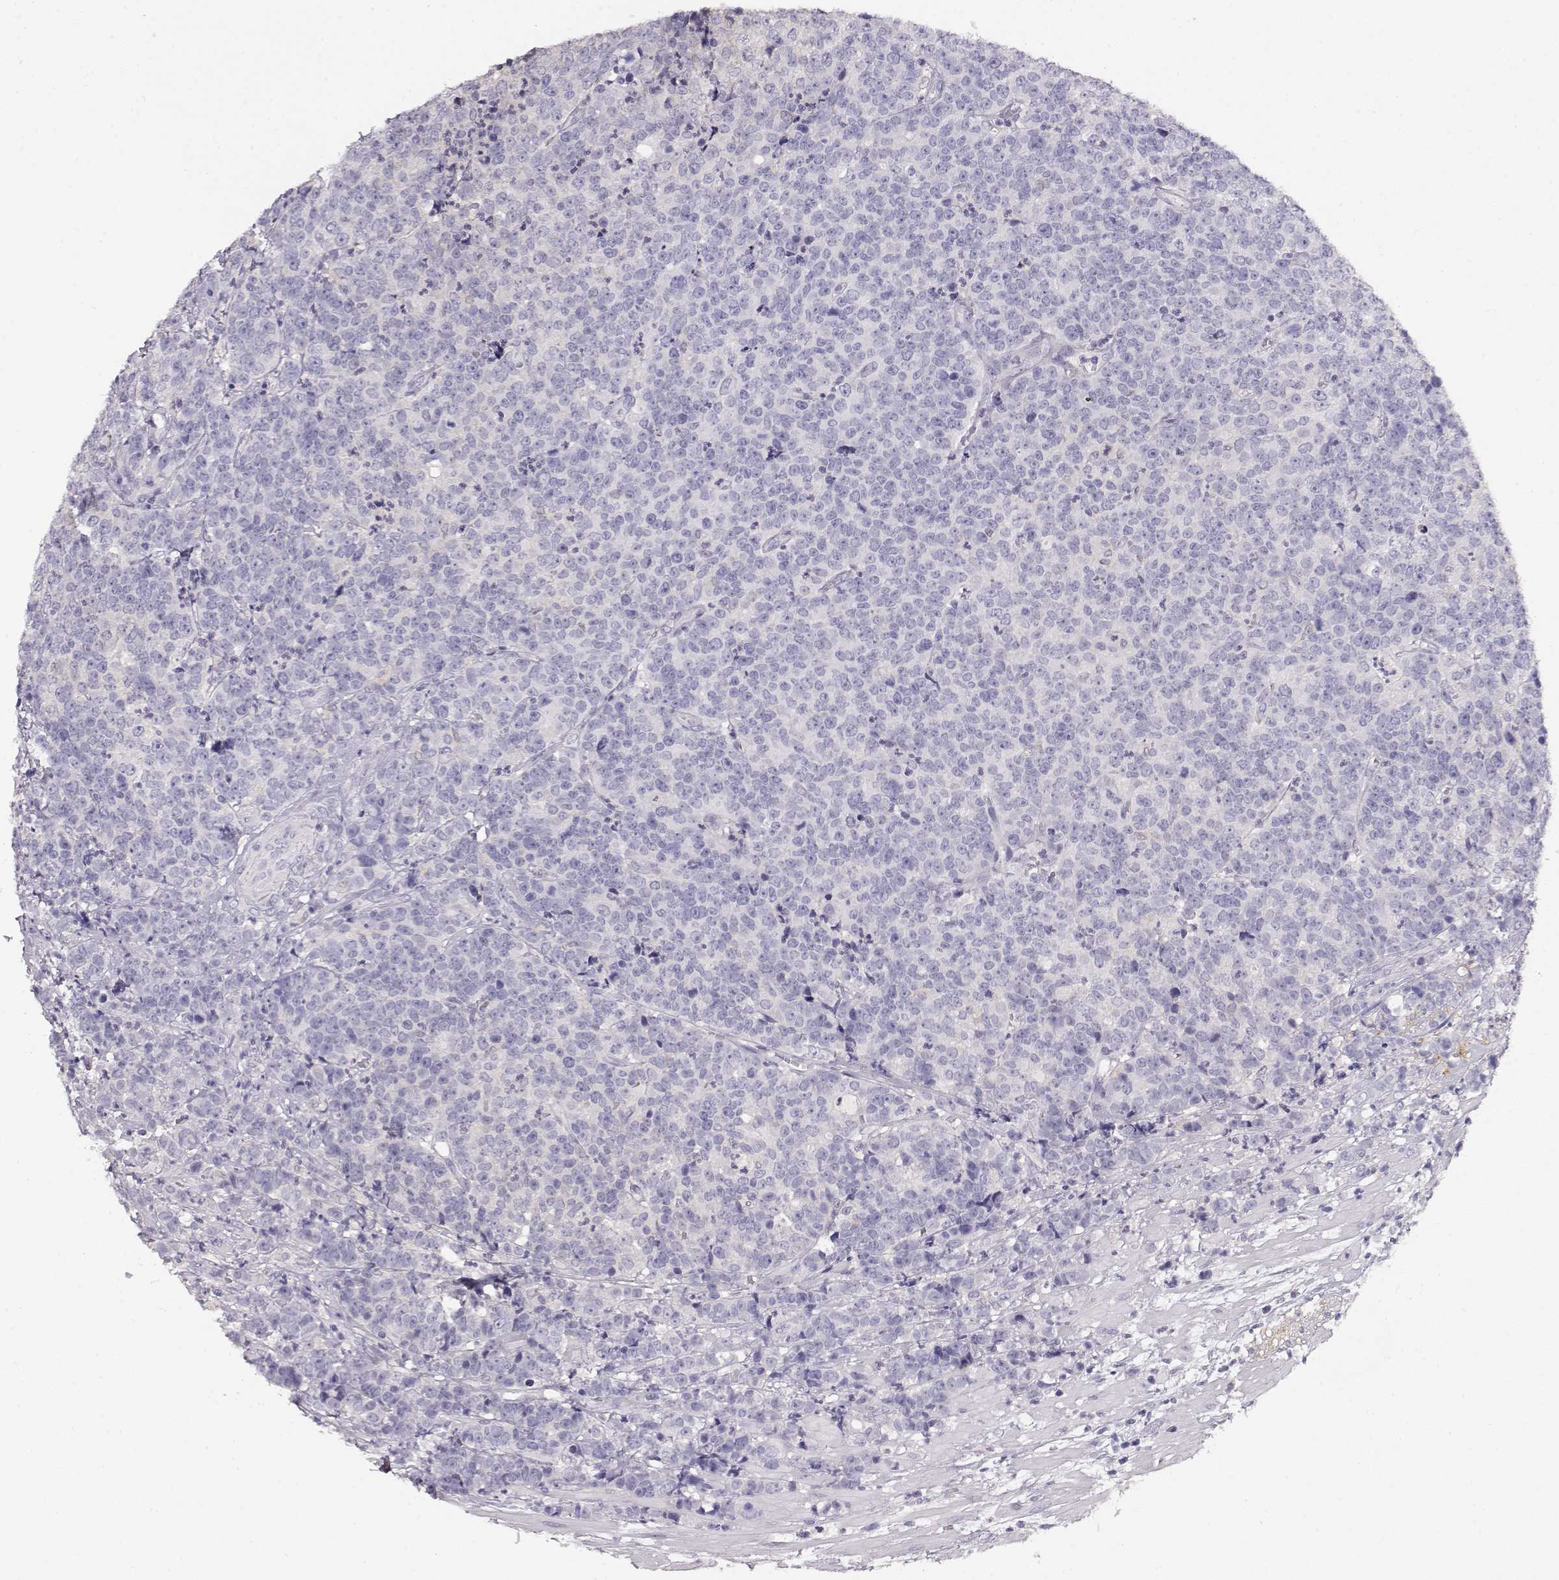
{"staining": {"intensity": "negative", "quantity": "none", "location": "none"}, "tissue": "prostate cancer", "cell_type": "Tumor cells", "image_type": "cancer", "snomed": [{"axis": "morphology", "description": "Adenocarcinoma, NOS"}, {"axis": "topography", "description": "Prostate"}], "caption": "Tumor cells show no significant protein expression in prostate cancer (adenocarcinoma). (Stains: DAB (3,3'-diaminobenzidine) immunohistochemistry with hematoxylin counter stain, Microscopy: brightfield microscopy at high magnification).", "gene": "NDRG4", "patient": {"sex": "male", "age": 67}}